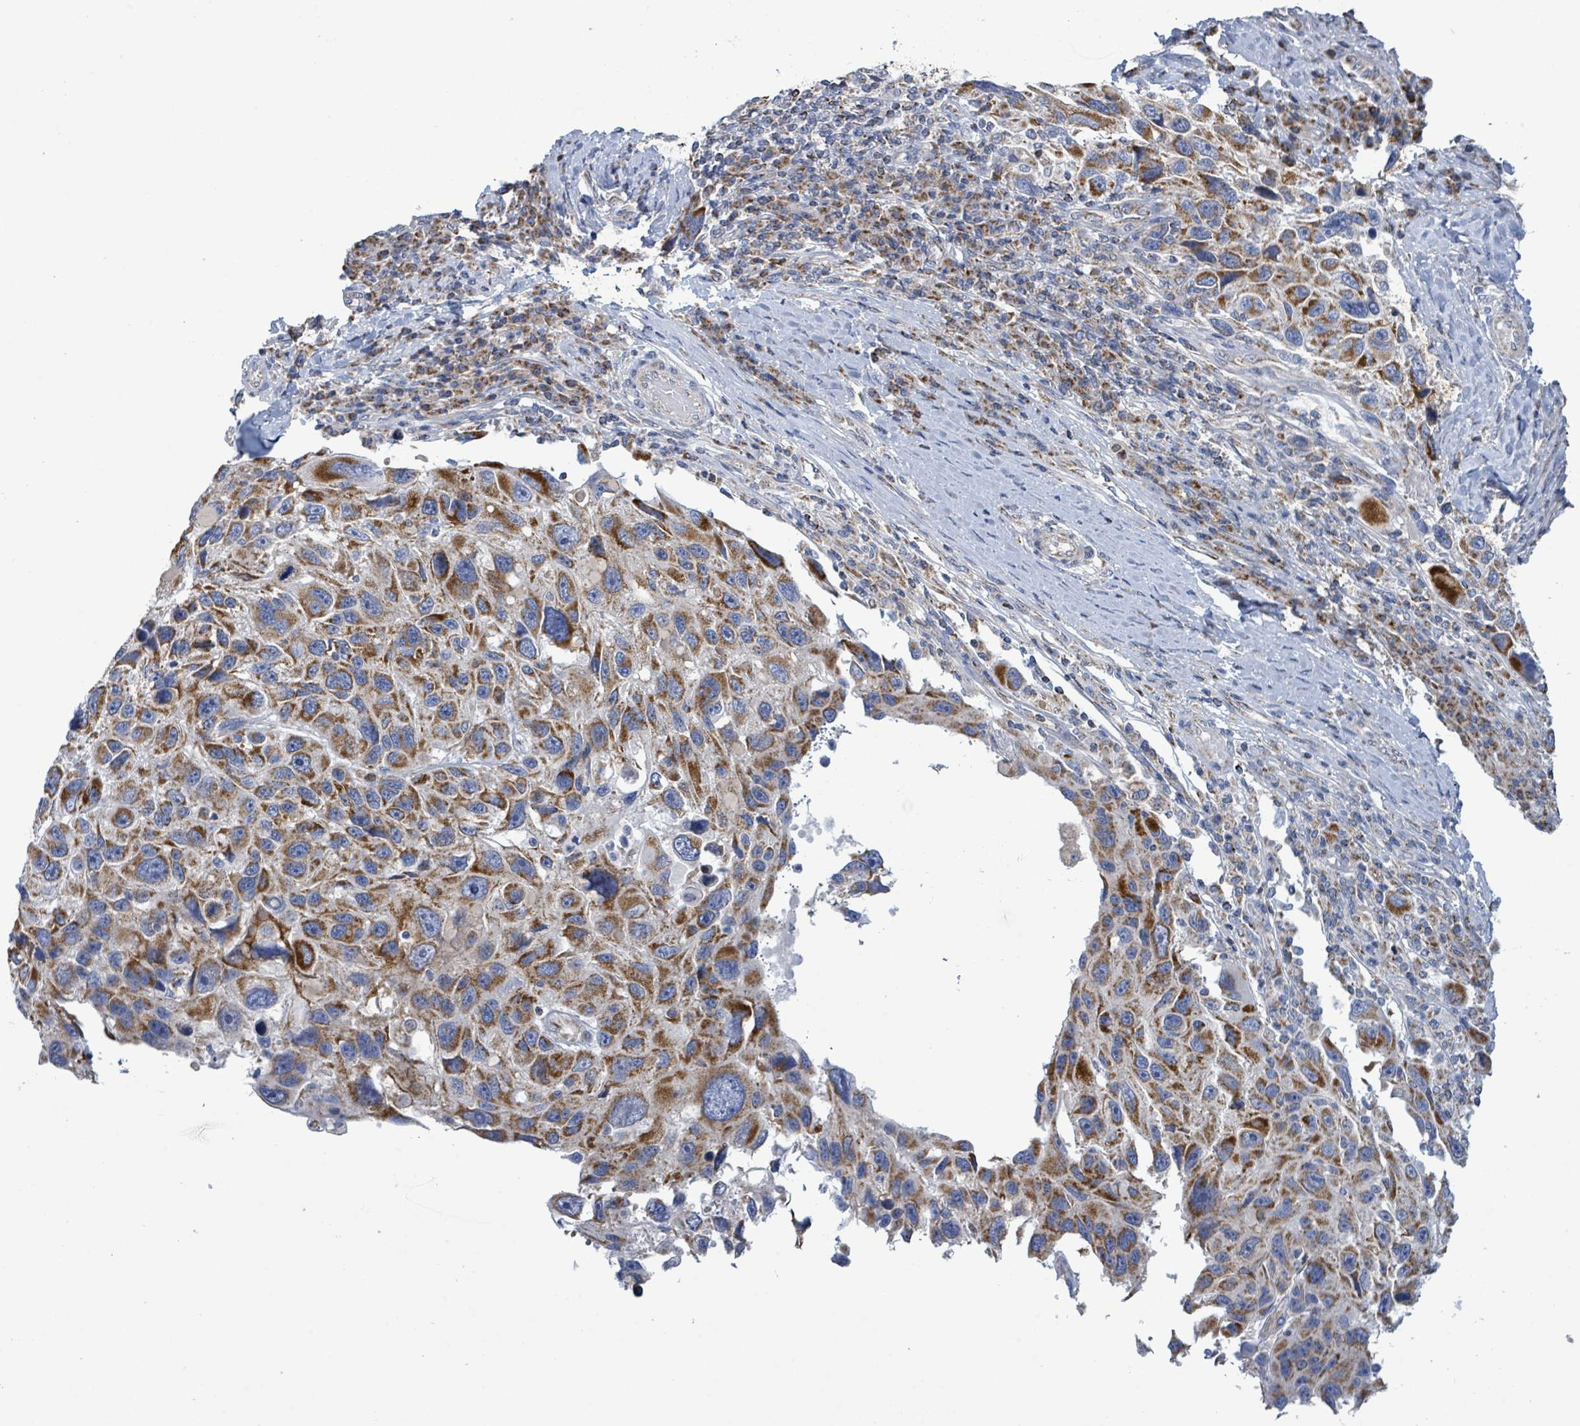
{"staining": {"intensity": "strong", "quantity": ">75%", "location": "cytoplasmic/membranous"}, "tissue": "melanoma", "cell_type": "Tumor cells", "image_type": "cancer", "snomed": [{"axis": "morphology", "description": "Malignant melanoma, NOS"}, {"axis": "topography", "description": "Skin"}], "caption": "Protein expression analysis of malignant melanoma displays strong cytoplasmic/membranous staining in approximately >75% of tumor cells.", "gene": "SUCLG2", "patient": {"sex": "male", "age": 53}}